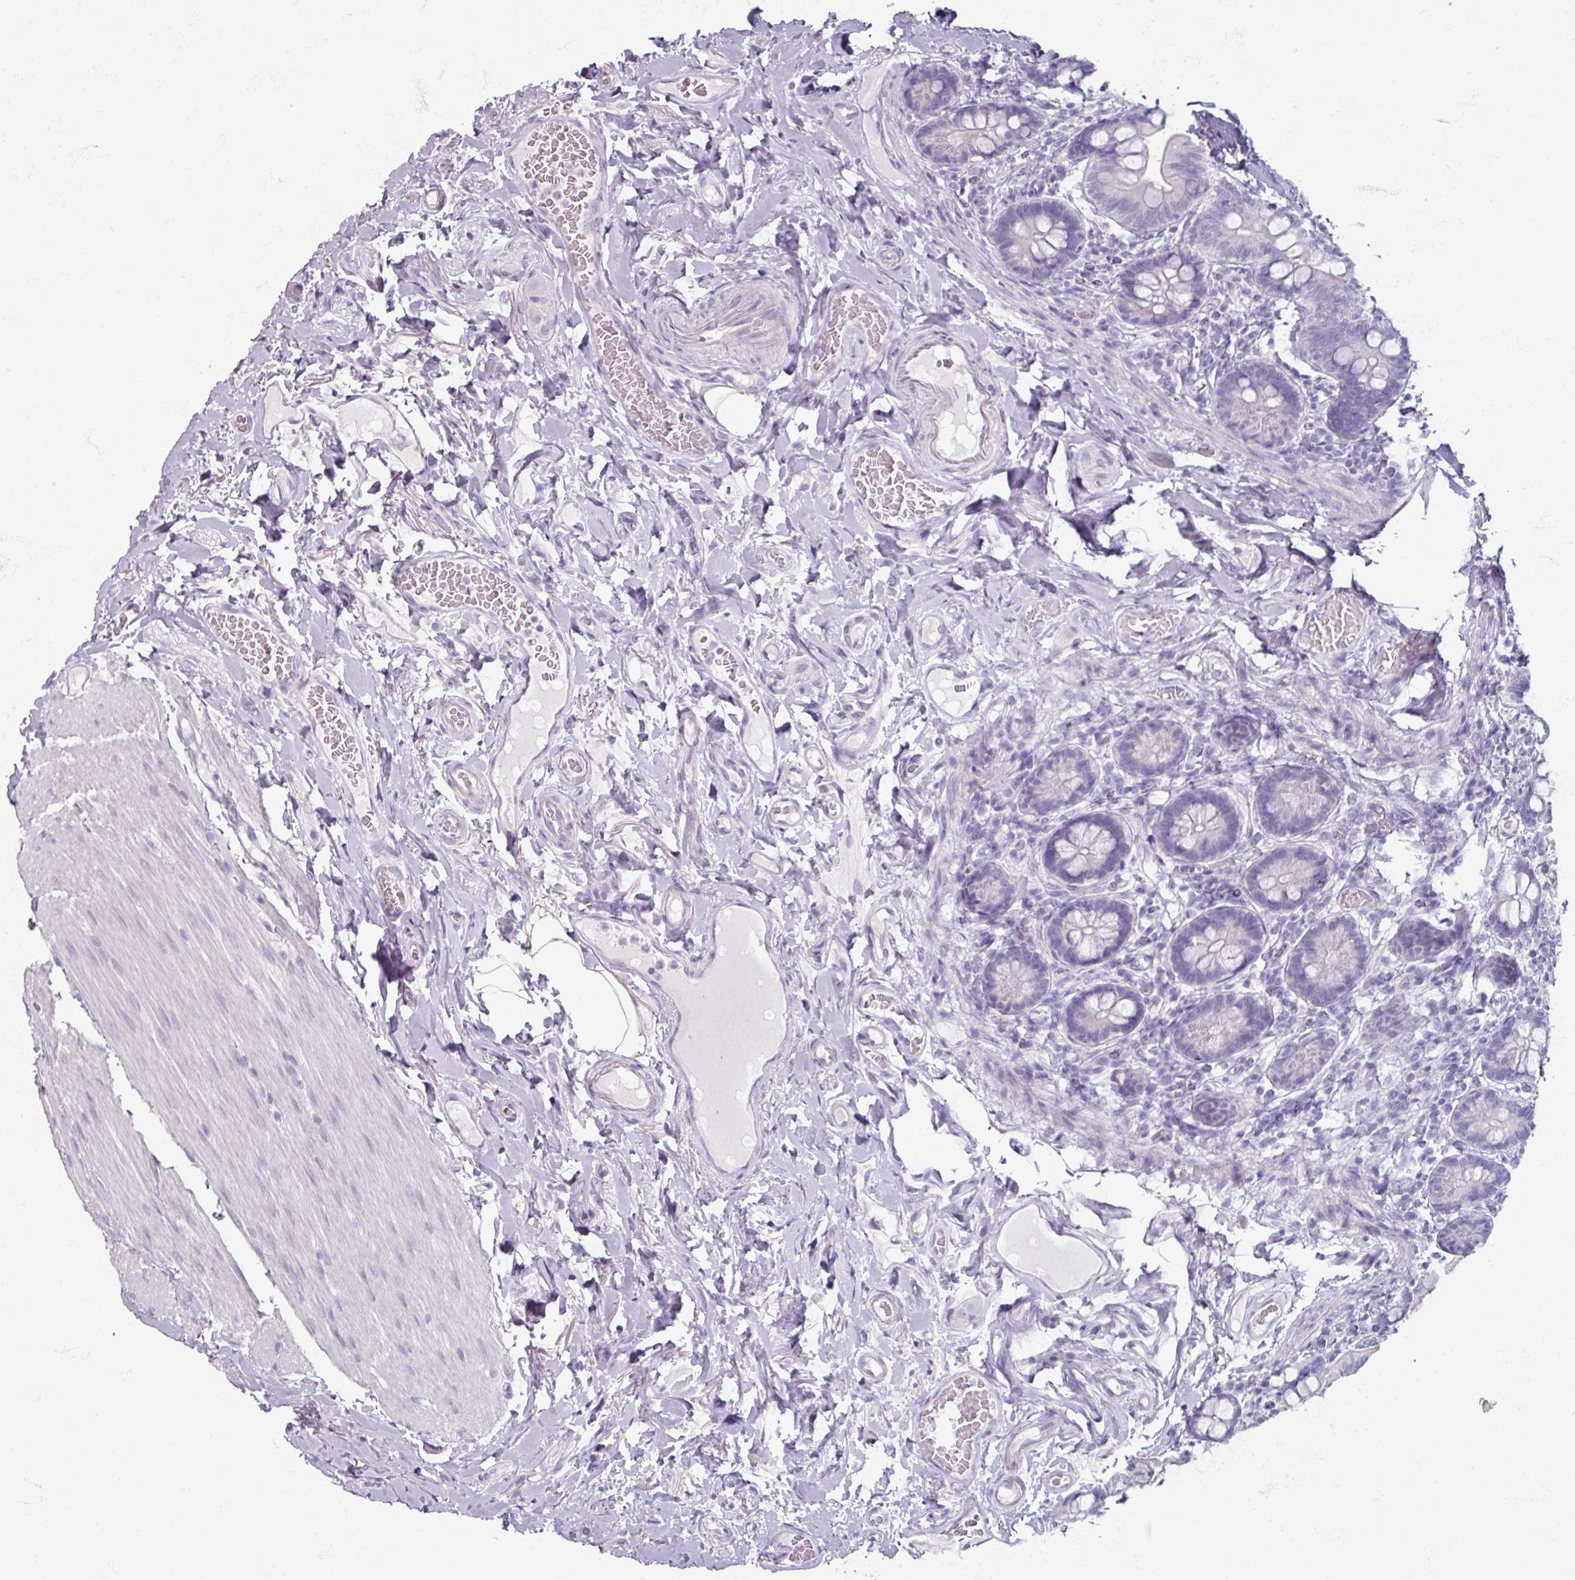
{"staining": {"intensity": "negative", "quantity": "none", "location": "none"}, "tissue": "small intestine", "cell_type": "Glandular cells", "image_type": "normal", "snomed": [{"axis": "morphology", "description": "Normal tissue, NOS"}, {"axis": "topography", "description": "Small intestine"}], "caption": "An immunohistochemistry photomicrograph of unremarkable small intestine is shown. There is no staining in glandular cells of small intestine.", "gene": "TG", "patient": {"sex": "female", "age": 64}}